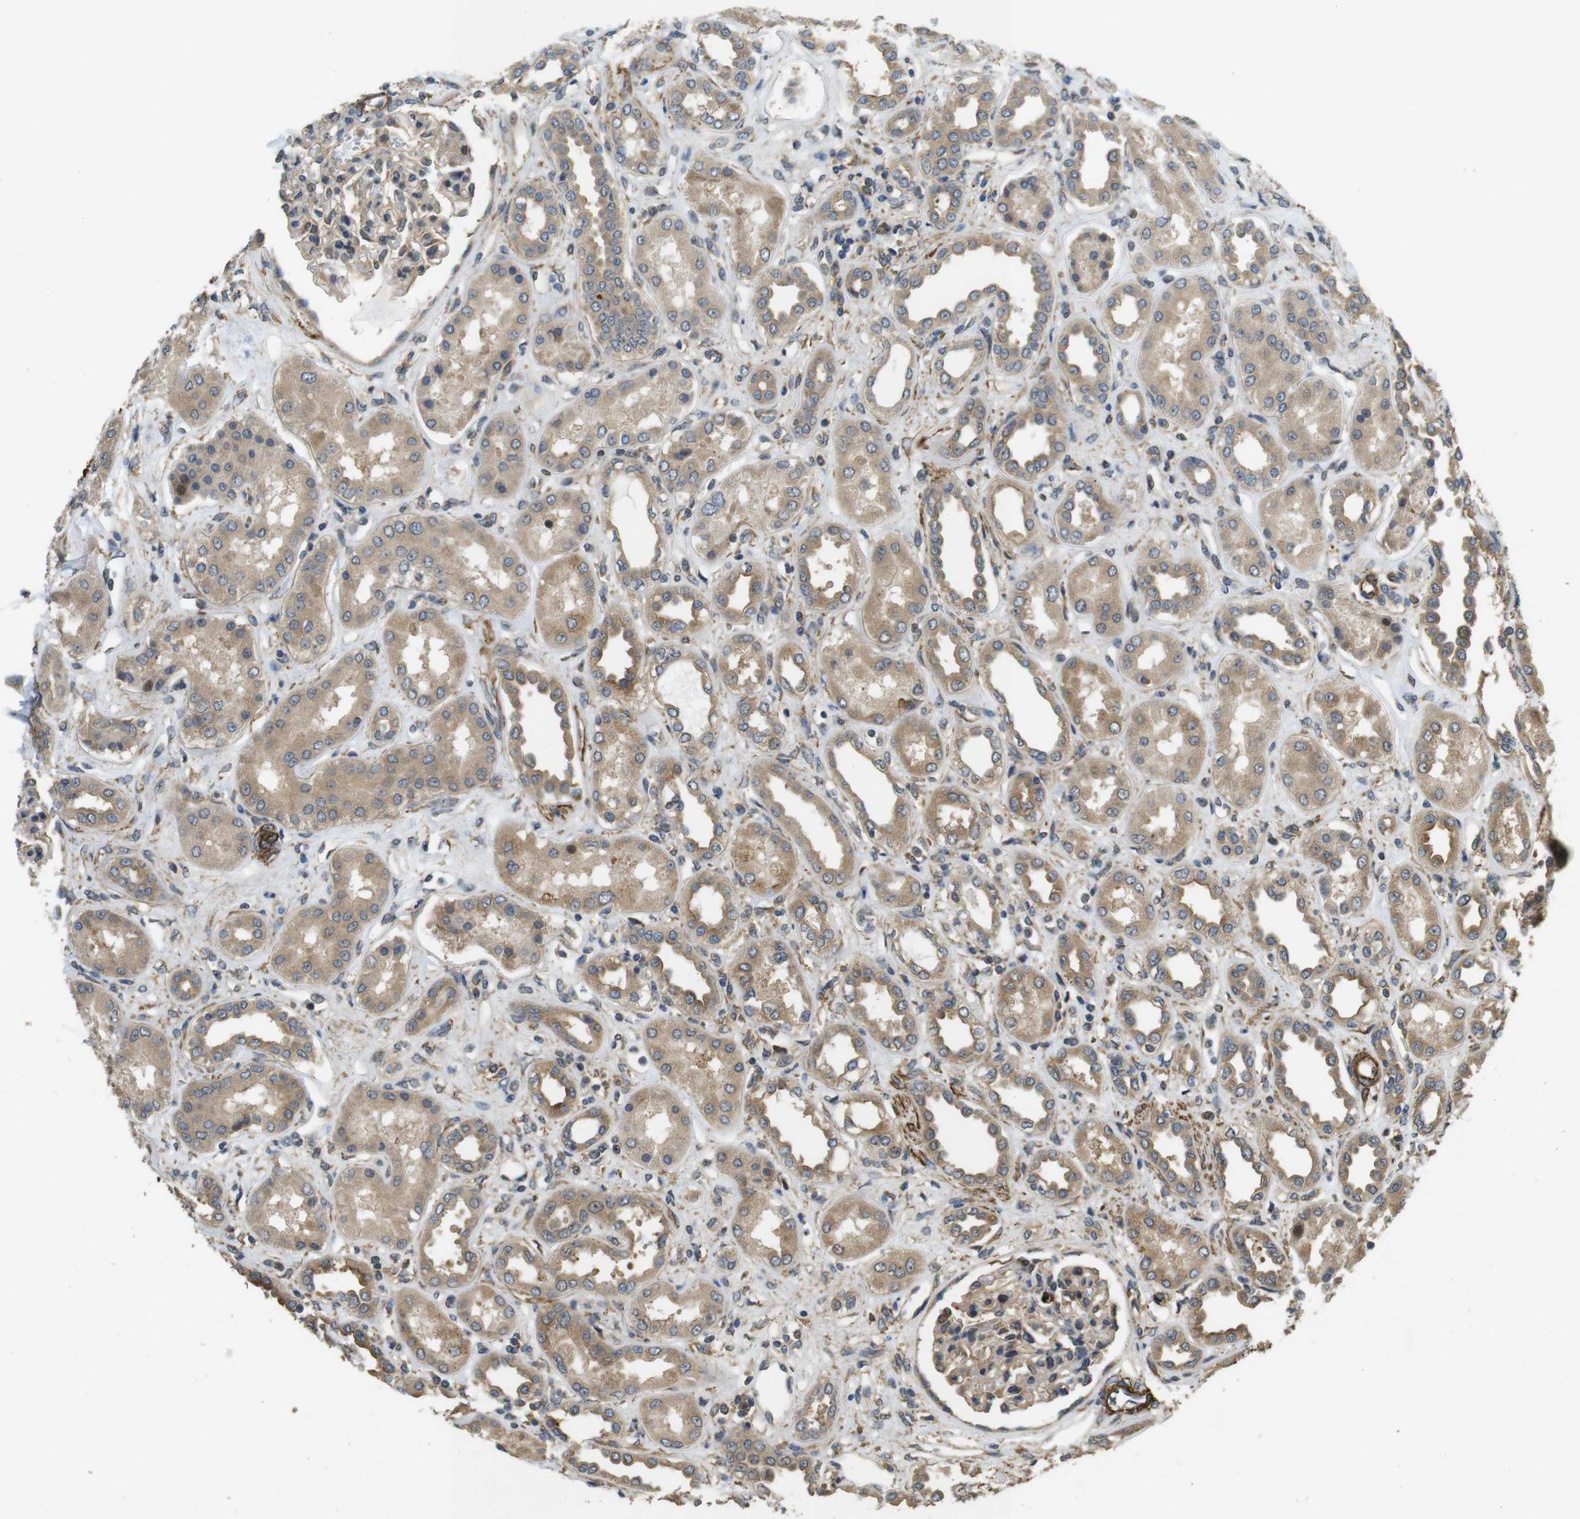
{"staining": {"intensity": "moderate", "quantity": ">75%", "location": "cytoplasmic/membranous"}, "tissue": "kidney", "cell_type": "Cells in glomeruli", "image_type": "normal", "snomed": [{"axis": "morphology", "description": "Normal tissue, NOS"}, {"axis": "topography", "description": "Kidney"}], "caption": "Benign kidney reveals moderate cytoplasmic/membranous staining in about >75% of cells in glomeruli, visualized by immunohistochemistry. (DAB IHC, brown staining for protein, blue staining for nuclei).", "gene": "BNIP3", "patient": {"sex": "male", "age": 59}}